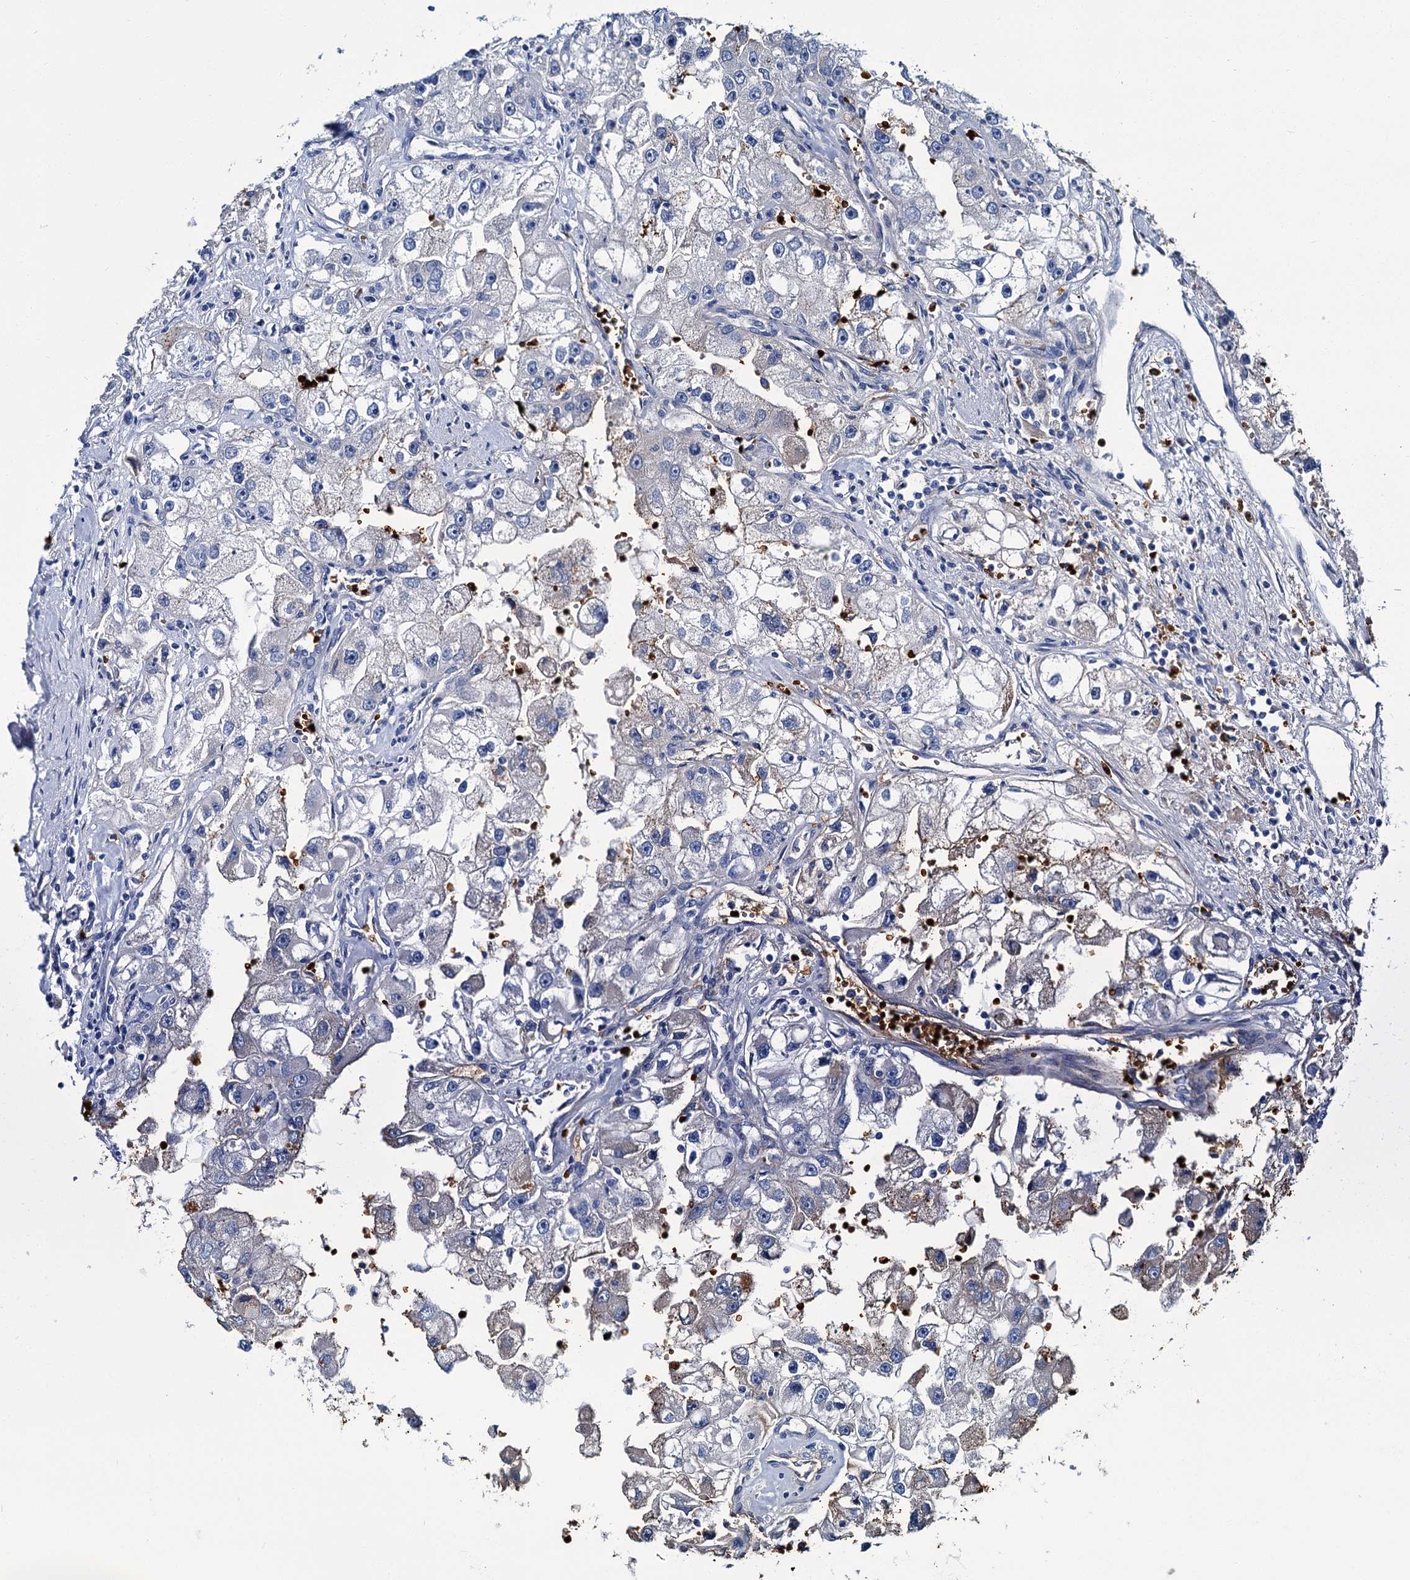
{"staining": {"intensity": "negative", "quantity": "none", "location": "none"}, "tissue": "renal cancer", "cell_type": "Tumor cells", "image_type": "cancer", "snomed": [{"axis": "morphology", "description": "Adenocarcinoma, NOS"}, {"axis": "topography", "description": "Kidney"}], "caption": "Tumor cells are negative for brown protein staining in renal adenocarcinoma. (Stains: DAB immunohistochemistry (IHC) with hematoxylin counter stain, Microscopy: brightfield microscopy at high magnification).", "gene": "ATG2A", "patient": {"sex": "male", "age": 63}}